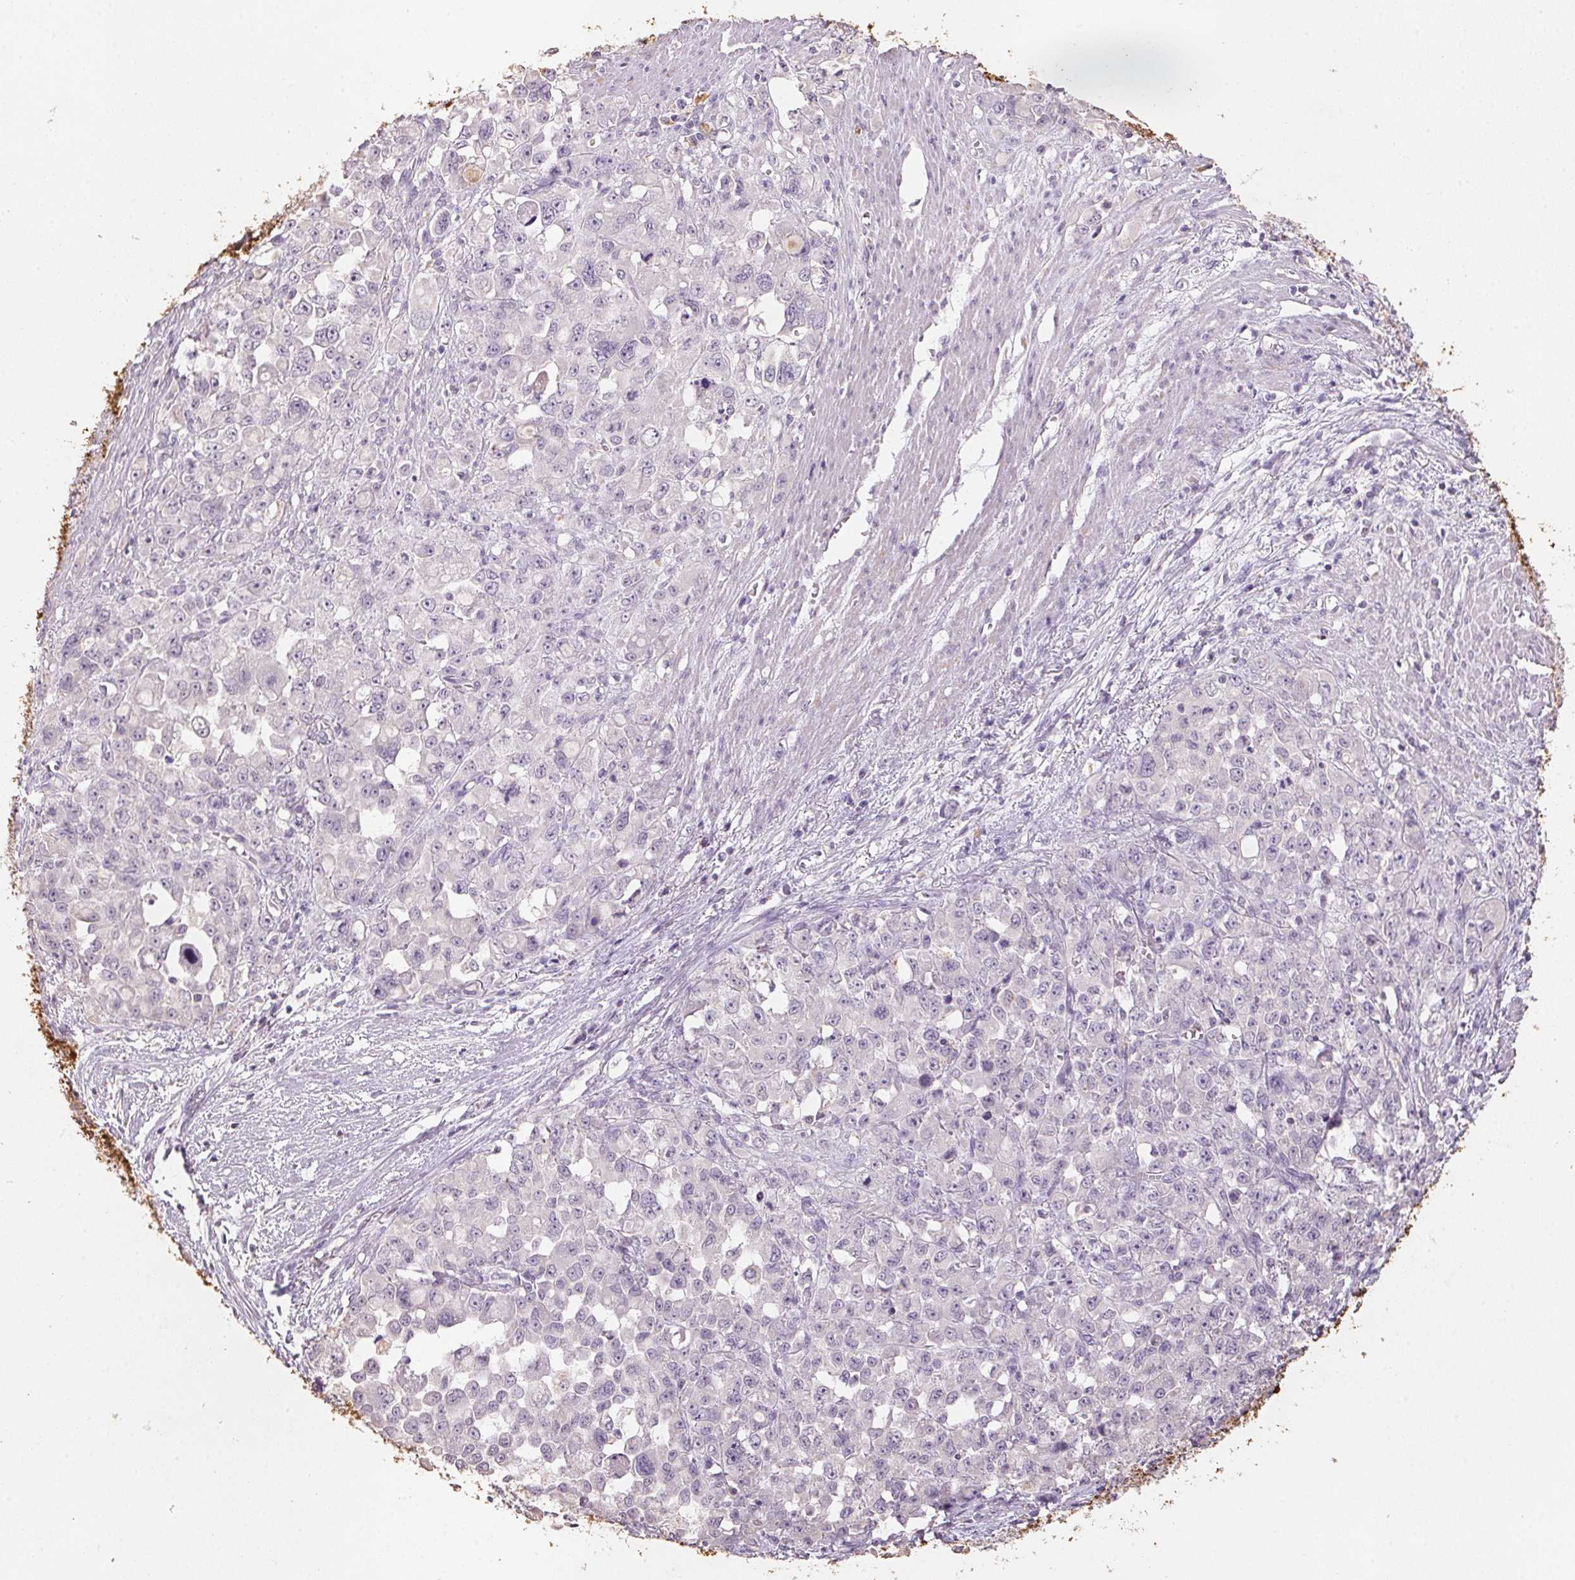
{"staining": {"intensity": "negative", "quantity": "none", "location": "none"}, "tissue": "stomach cancer", "cell_type": "Tumor cells", "image_type": "cancer", "snomed": [{"axis": "morphology", "description": "Adenocarcinoma, NOS"}, {"axis": "topography", "description": "Stomach"}], "caption": "Photomicrograph shows no protein expression in tumor cells of stomach cancer tissue. The staining was performed using DAB (3,3'-diaminobenzidine) to visualize the protein expression in brown, while the nuclei were stained in blue with hematoxylin (Magnification: 20x).", "gene": "CXCL5", "patient": {"sex": "female", "age": 76}}